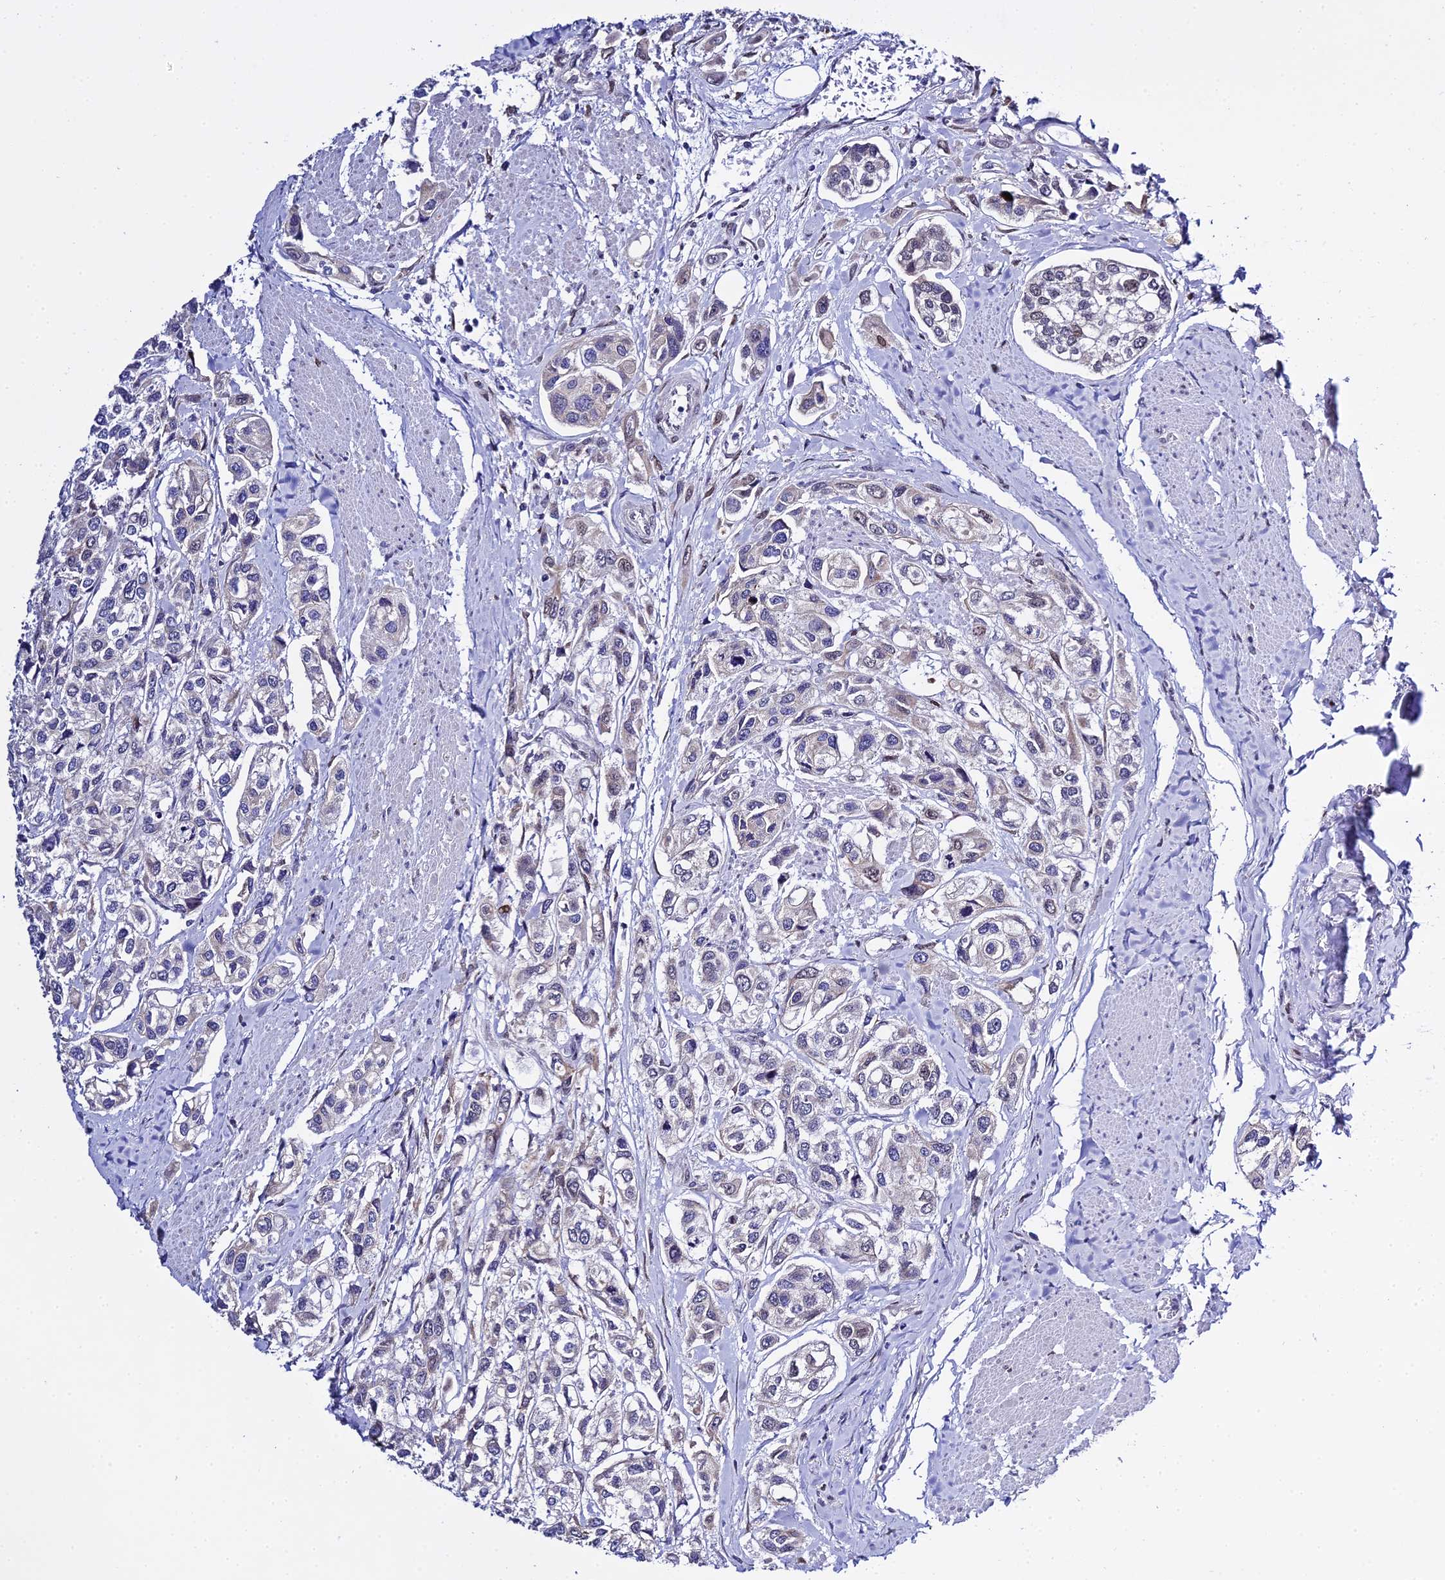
{"staining": {"intensity": "weak", "quantity": "<25%", "location": "cytoplasmic/membranous"}, "tissue": "urothelial cancer", "cell_type": "Tumor cells", "image_type": "cancer", "snomed": [{"axis": "morphology", "description": "Urothelial carcinoma, High grade"}, {"axis": "topography", "description": "Urinary bladder"}], "caption": "This is a image of immunohistochemistry staining of urothelial carcinoma (high-grade), which shows no expression in tumor cells. (DAB (3,3'-diaminobenzidine) immunohistochemistry, high magnification).", "gene": "POFUT2", "patient": {"sex": "male", "age": 67}}